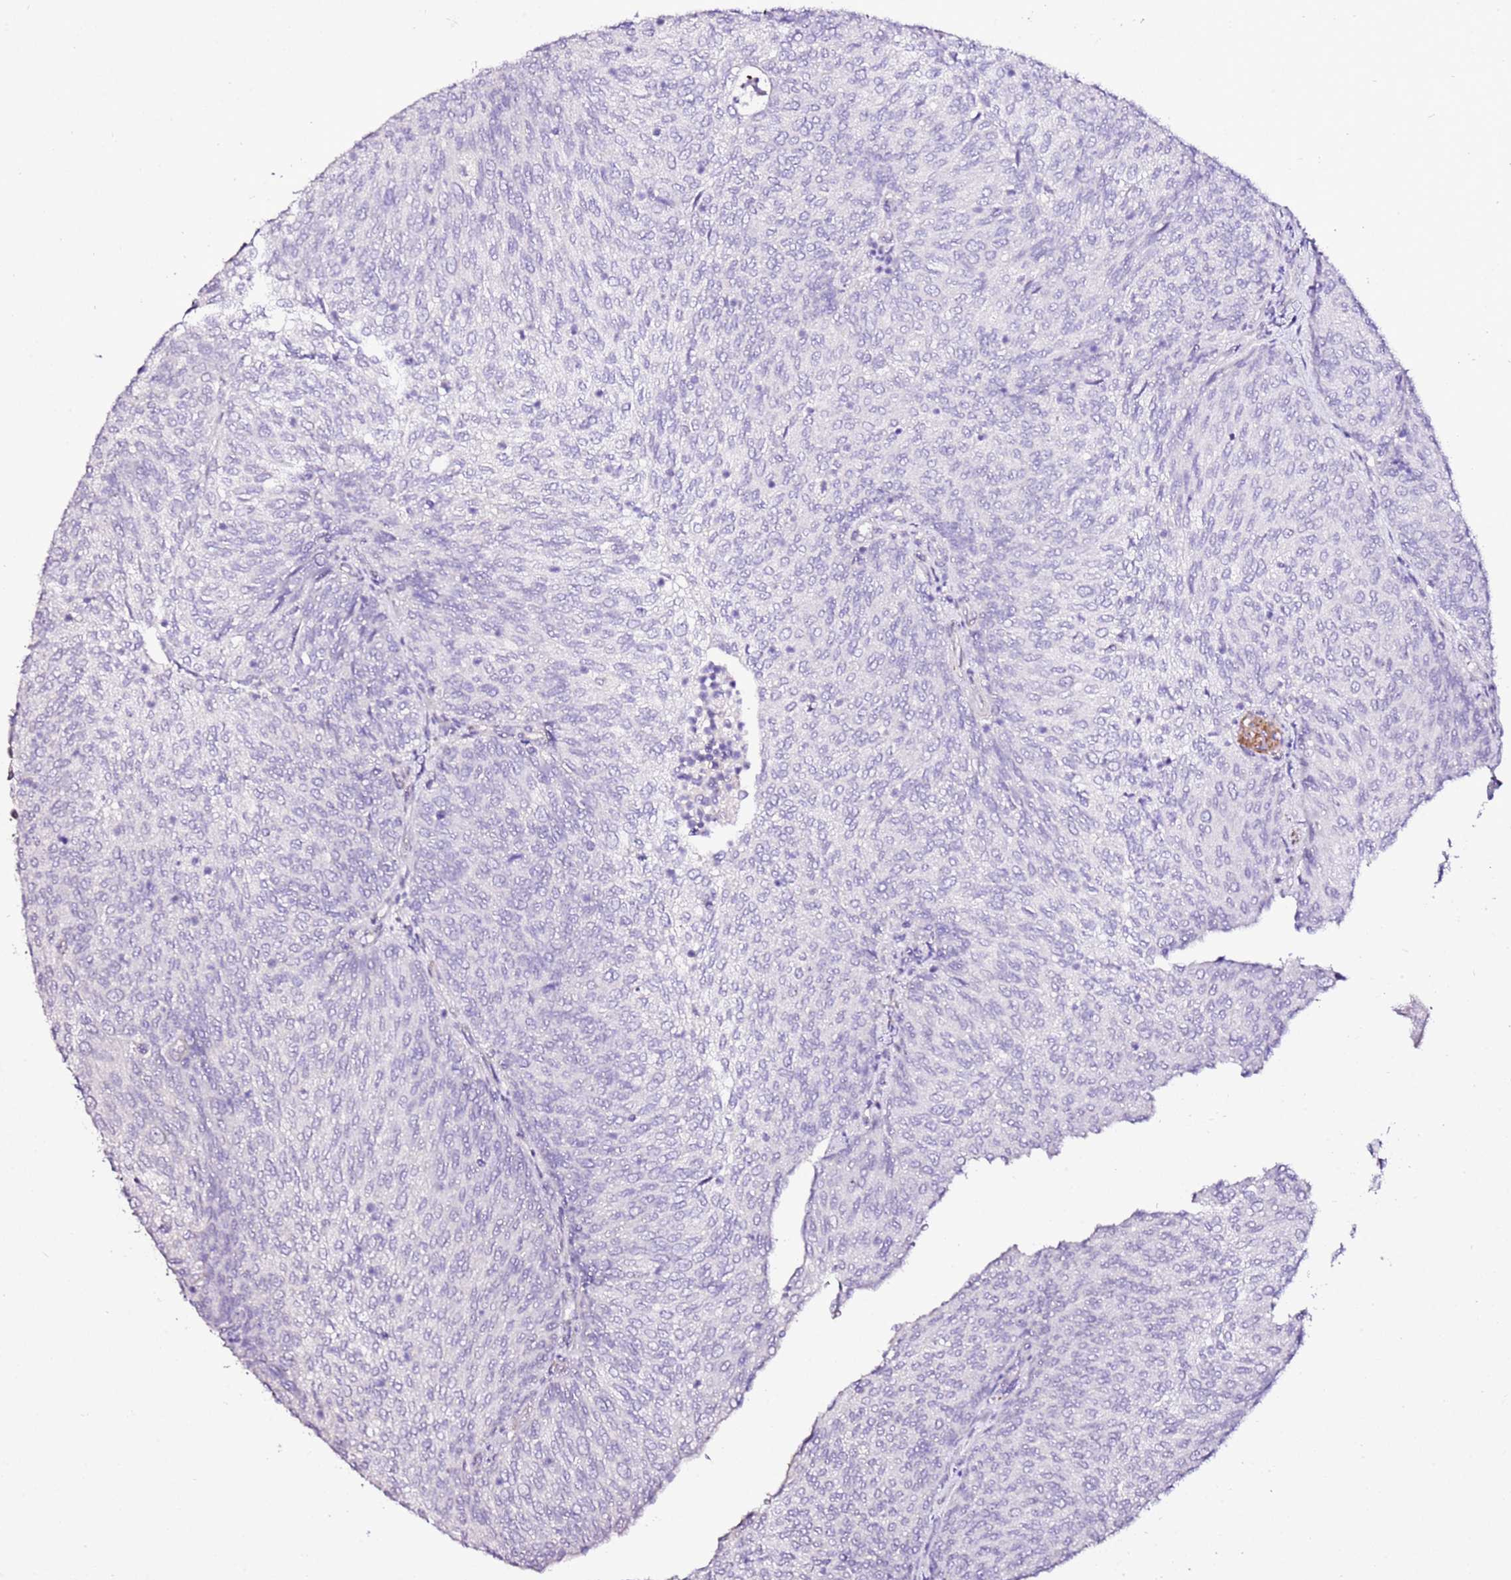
{"staining": {"intensity": "negative", "quantity": "none", "location": "none"}, "tissue": "urothelial cancer", "cell_type": "Tumor cells", "image_type": "cancer", "snomed": [{"axis": "morphology", "description": "Urothelial carcinoma, High grade"}, {"axis": "topography", "description": "Urinary bladder"}], "caption": "A histopathology image of high-grade urothelial carcinoma stained for a protein shows no brown staining in tumor cells.", "gene": "ART5", "patient": {"sex": "female", "age": 79}}